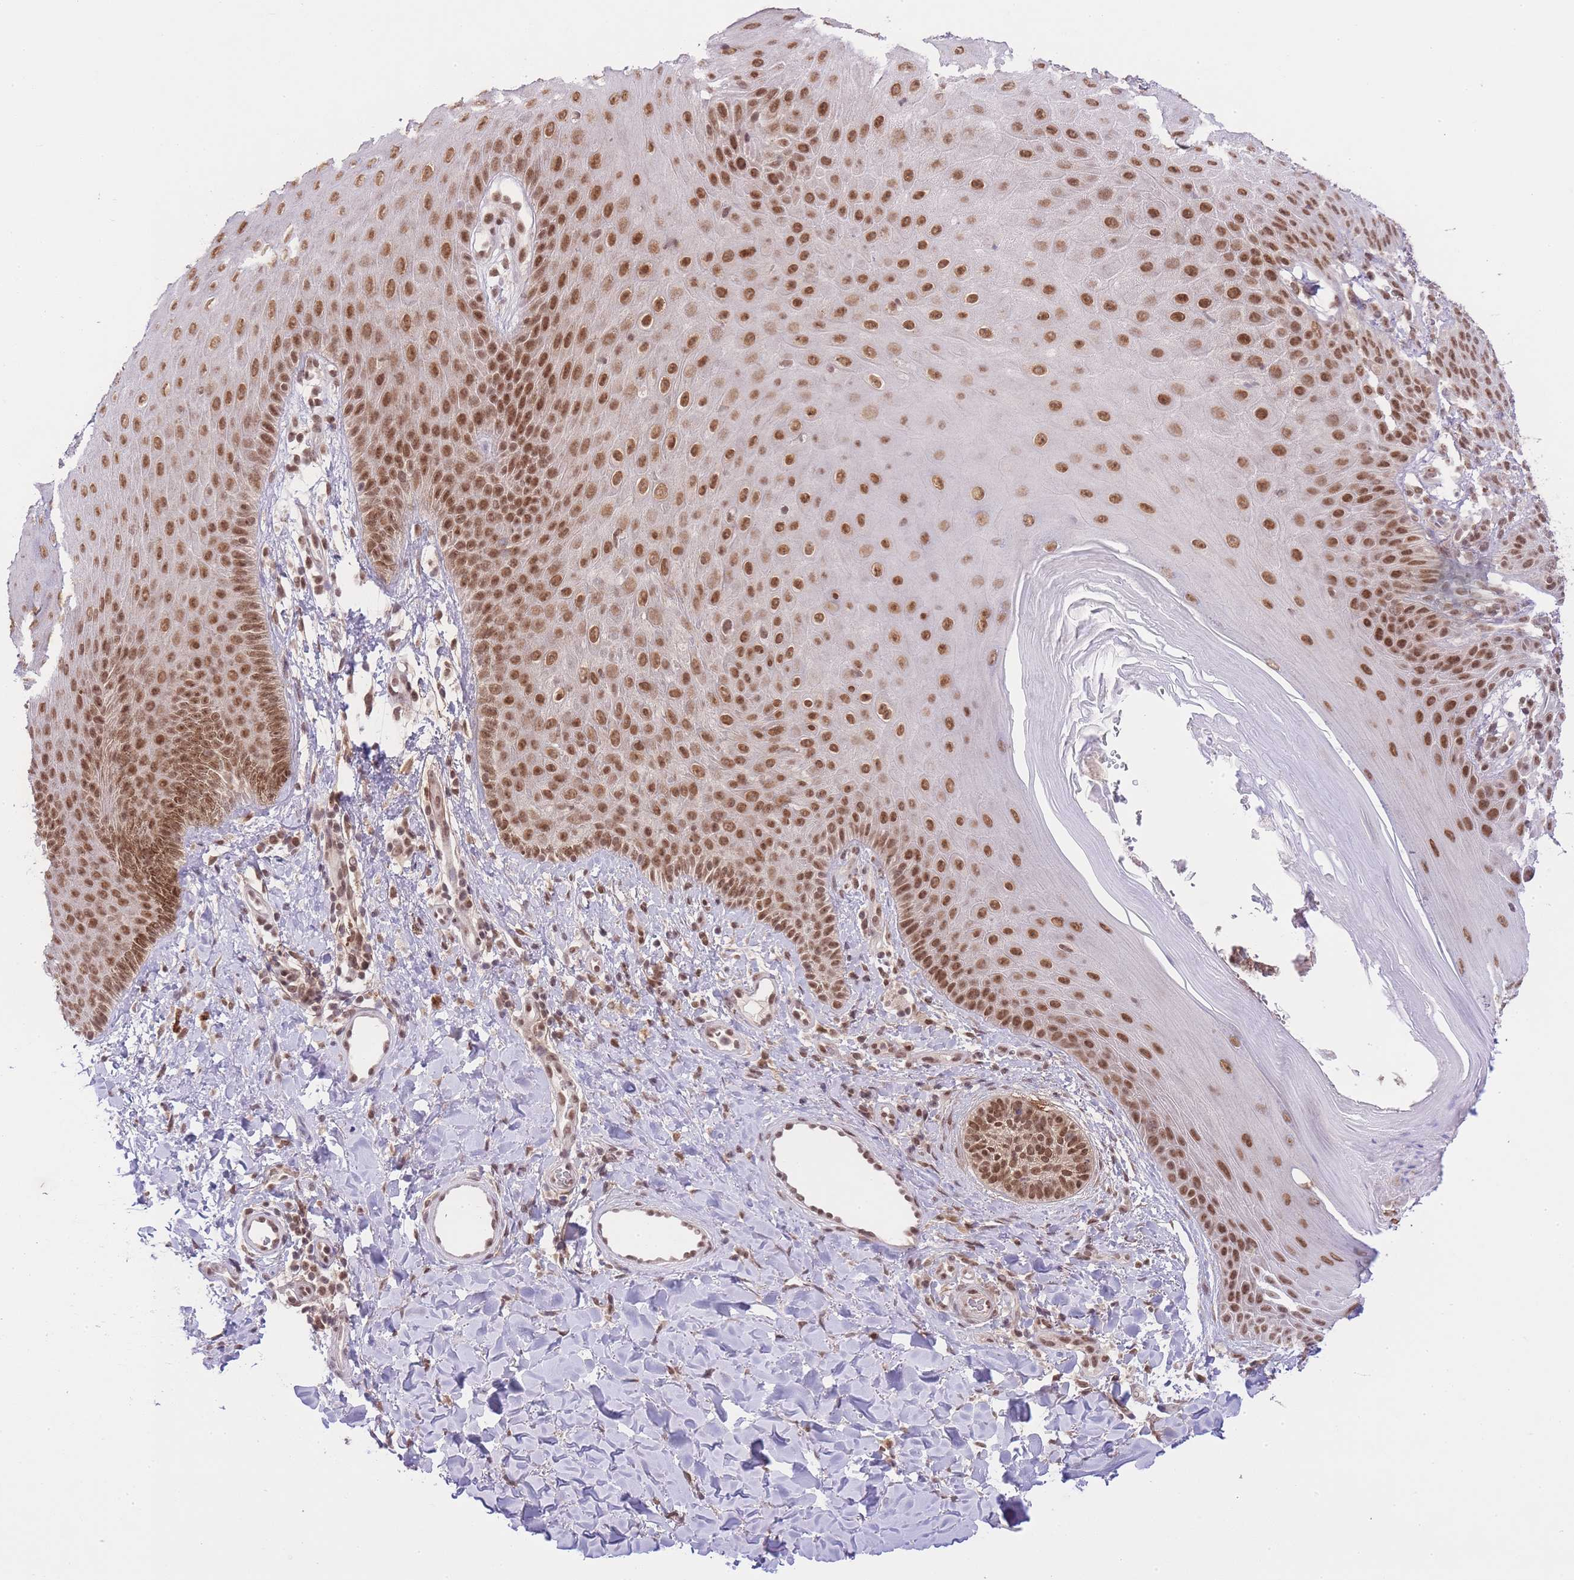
{"staining": {"intensity": "moderate", "quantity": ">75%", "location": "nuclear"}, "tissue": "skin", "cell_type": "Epidermal cells", "image_type": "normal", "snomed": [{"axis": "morphology", "description": "Normal tissue, NOS"}, {"axis": "morphology", "description": "Neoplasm, malignant, NOS"}, {"axis": "topography", "description": "Anal"}], "caption": "A brown stain shows moderate nuclear expression of a protein in epidermal cells of unremarkable human skin.", "gene": "TMED3", "patient": {"sex": "male", "age": 47}}